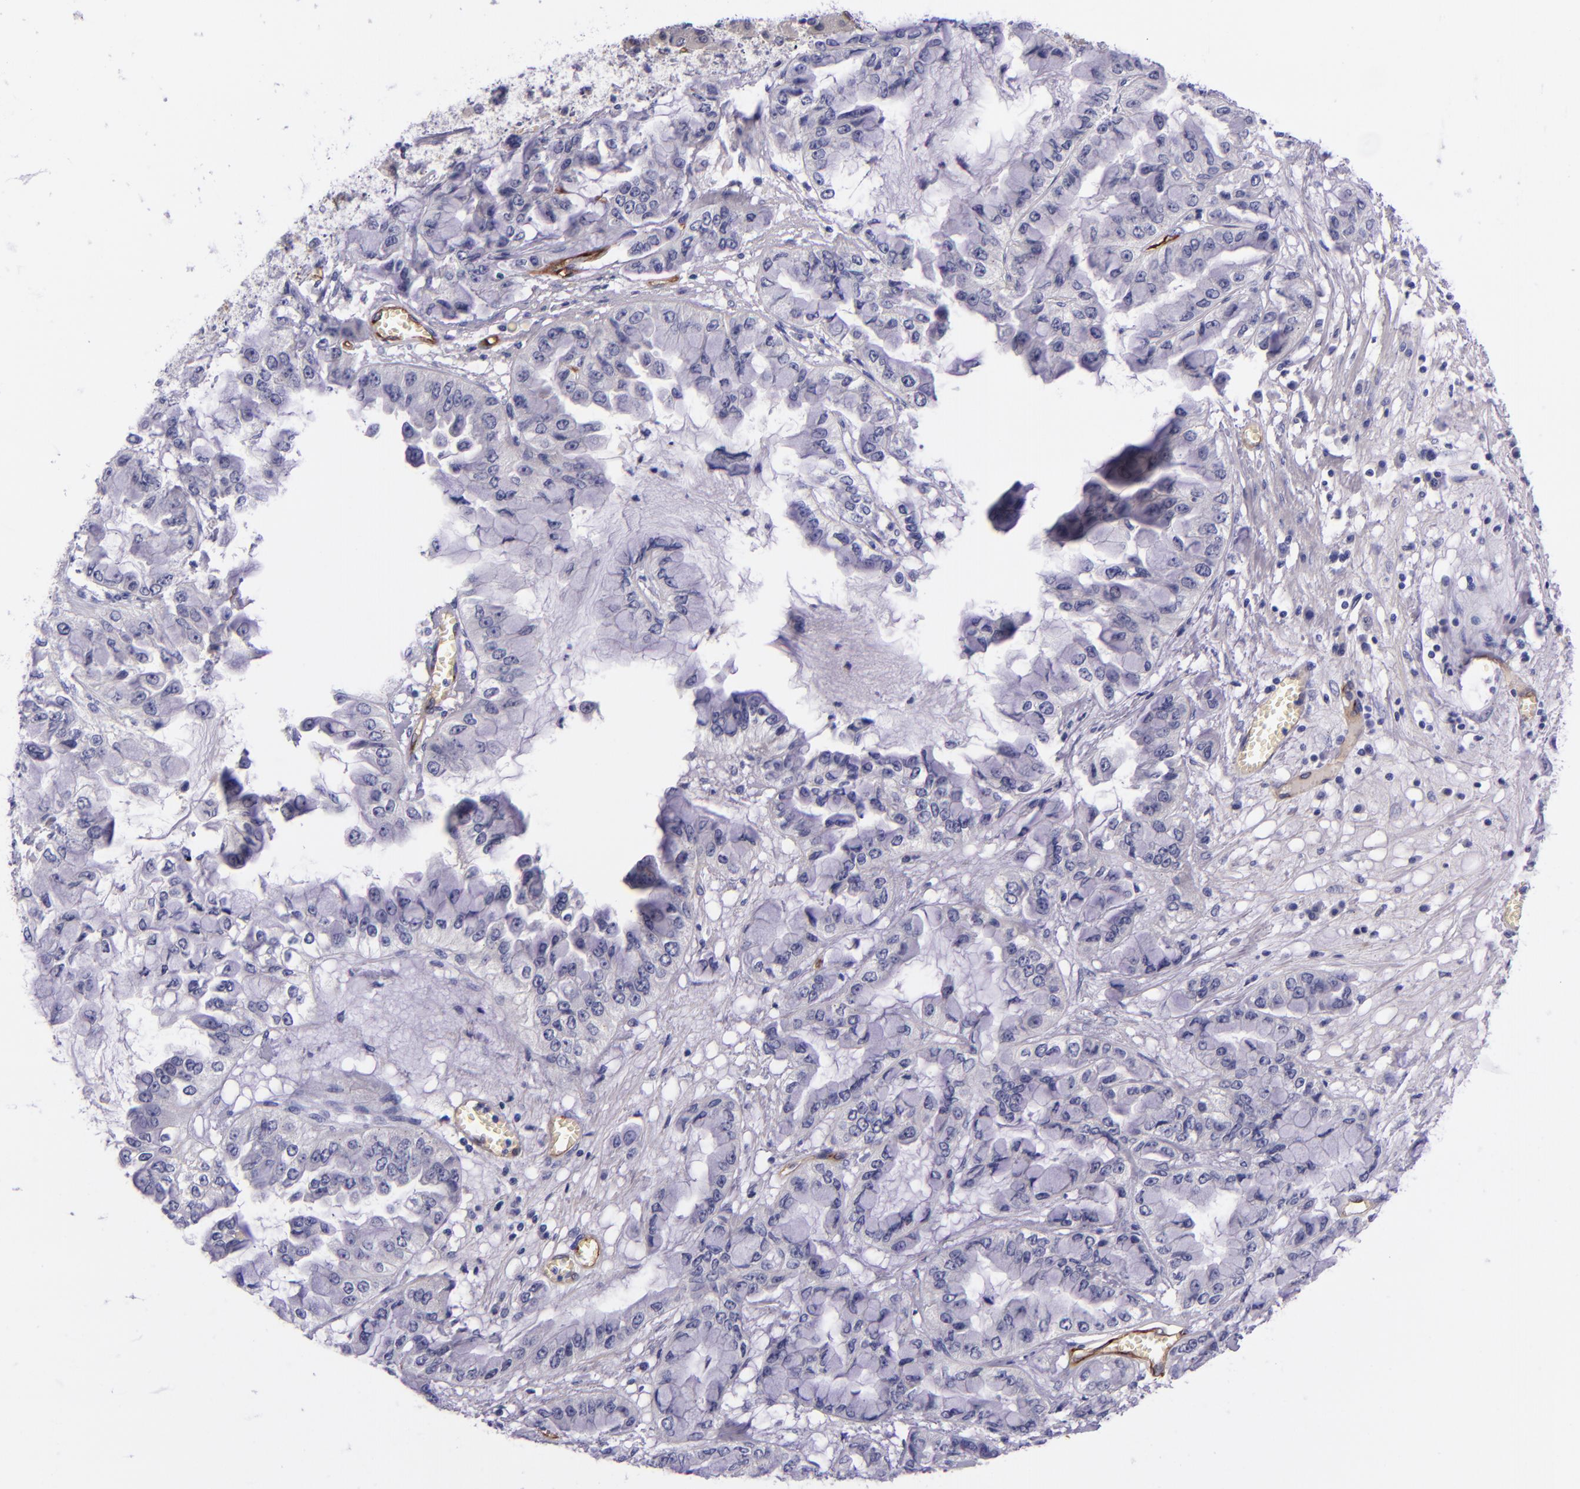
{"staining": {"intensity": "negative", "quantity": "none", "location": "none"}, "tissue": "liver cancer", "cell_type": "Tumor cells", "image_type": "cancer", "snomed": [{"axis": "morphology", "description": "Cholangiocarcinoma"}, {"axis": "topography", "description": "Liver"}], "caption": "Immunohistochemistry micrograph of neoplastic tissue: human liver cancer stained with DAB reveals no significant protein positivity in tumor cells.", "gene": "NOS3", "patient": {"sex": "female", "age": 79}}